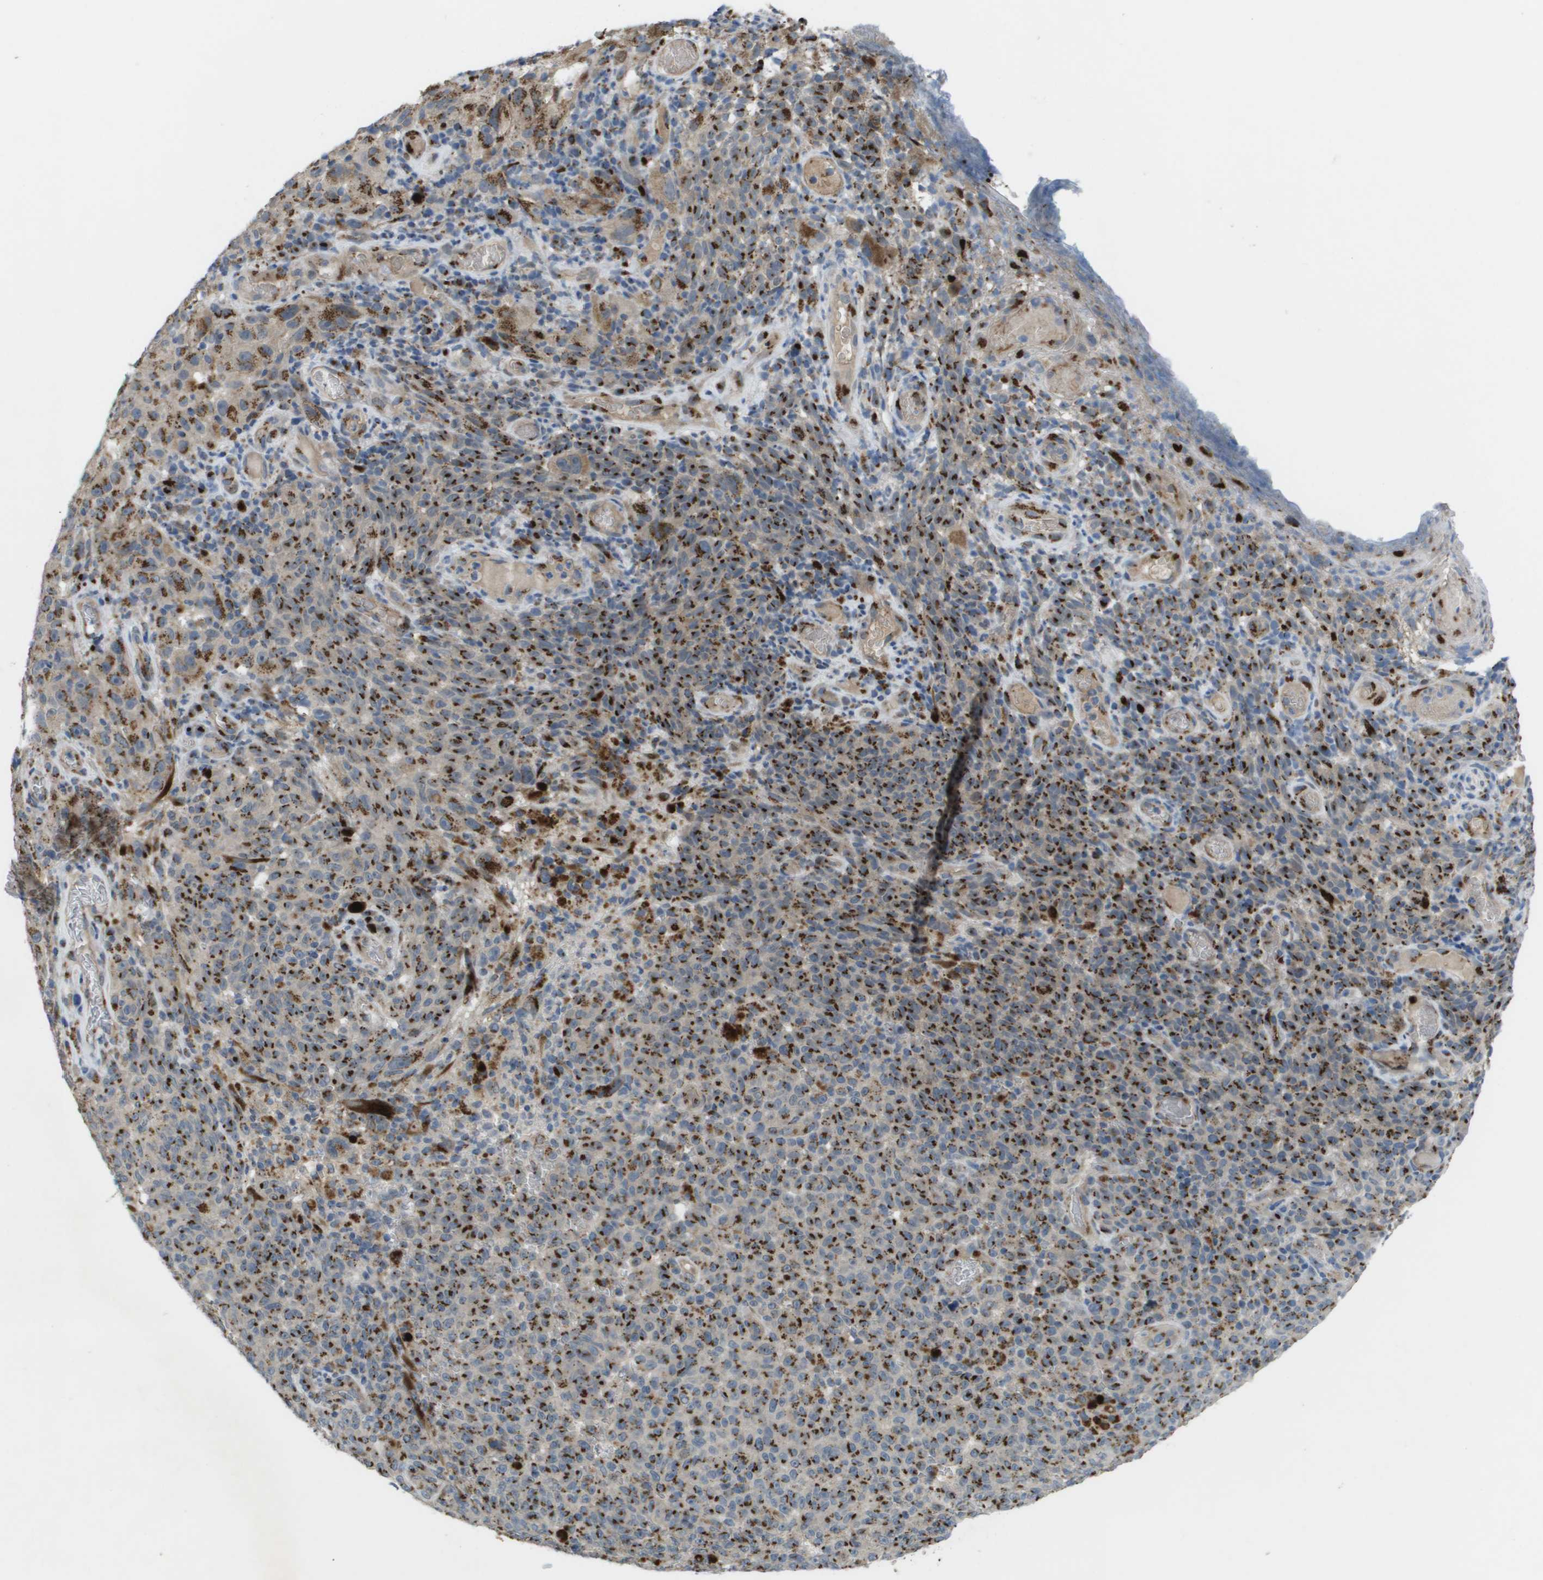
{"staining": {"intensity": "strong", "quantity": ">75%", "location": "cytoplasmic/membranous"}, "tissue": "melanoma", "cell_type": "Tumor cells", "image_type": "cancer", "snomed": [{"axis": "morphology", "description": "Malignant melanoma, NOS"}, {"axis": "topography", "description": "Skin"}], "caption": "Immunohistochemical staining of human melanoma exhibits high levels of strong cytoplasmic/membranous protein staining in approximately >75% of tumor cells.", "gene": "QSOX2", "patient": {"sex": "female", "age": 82}}